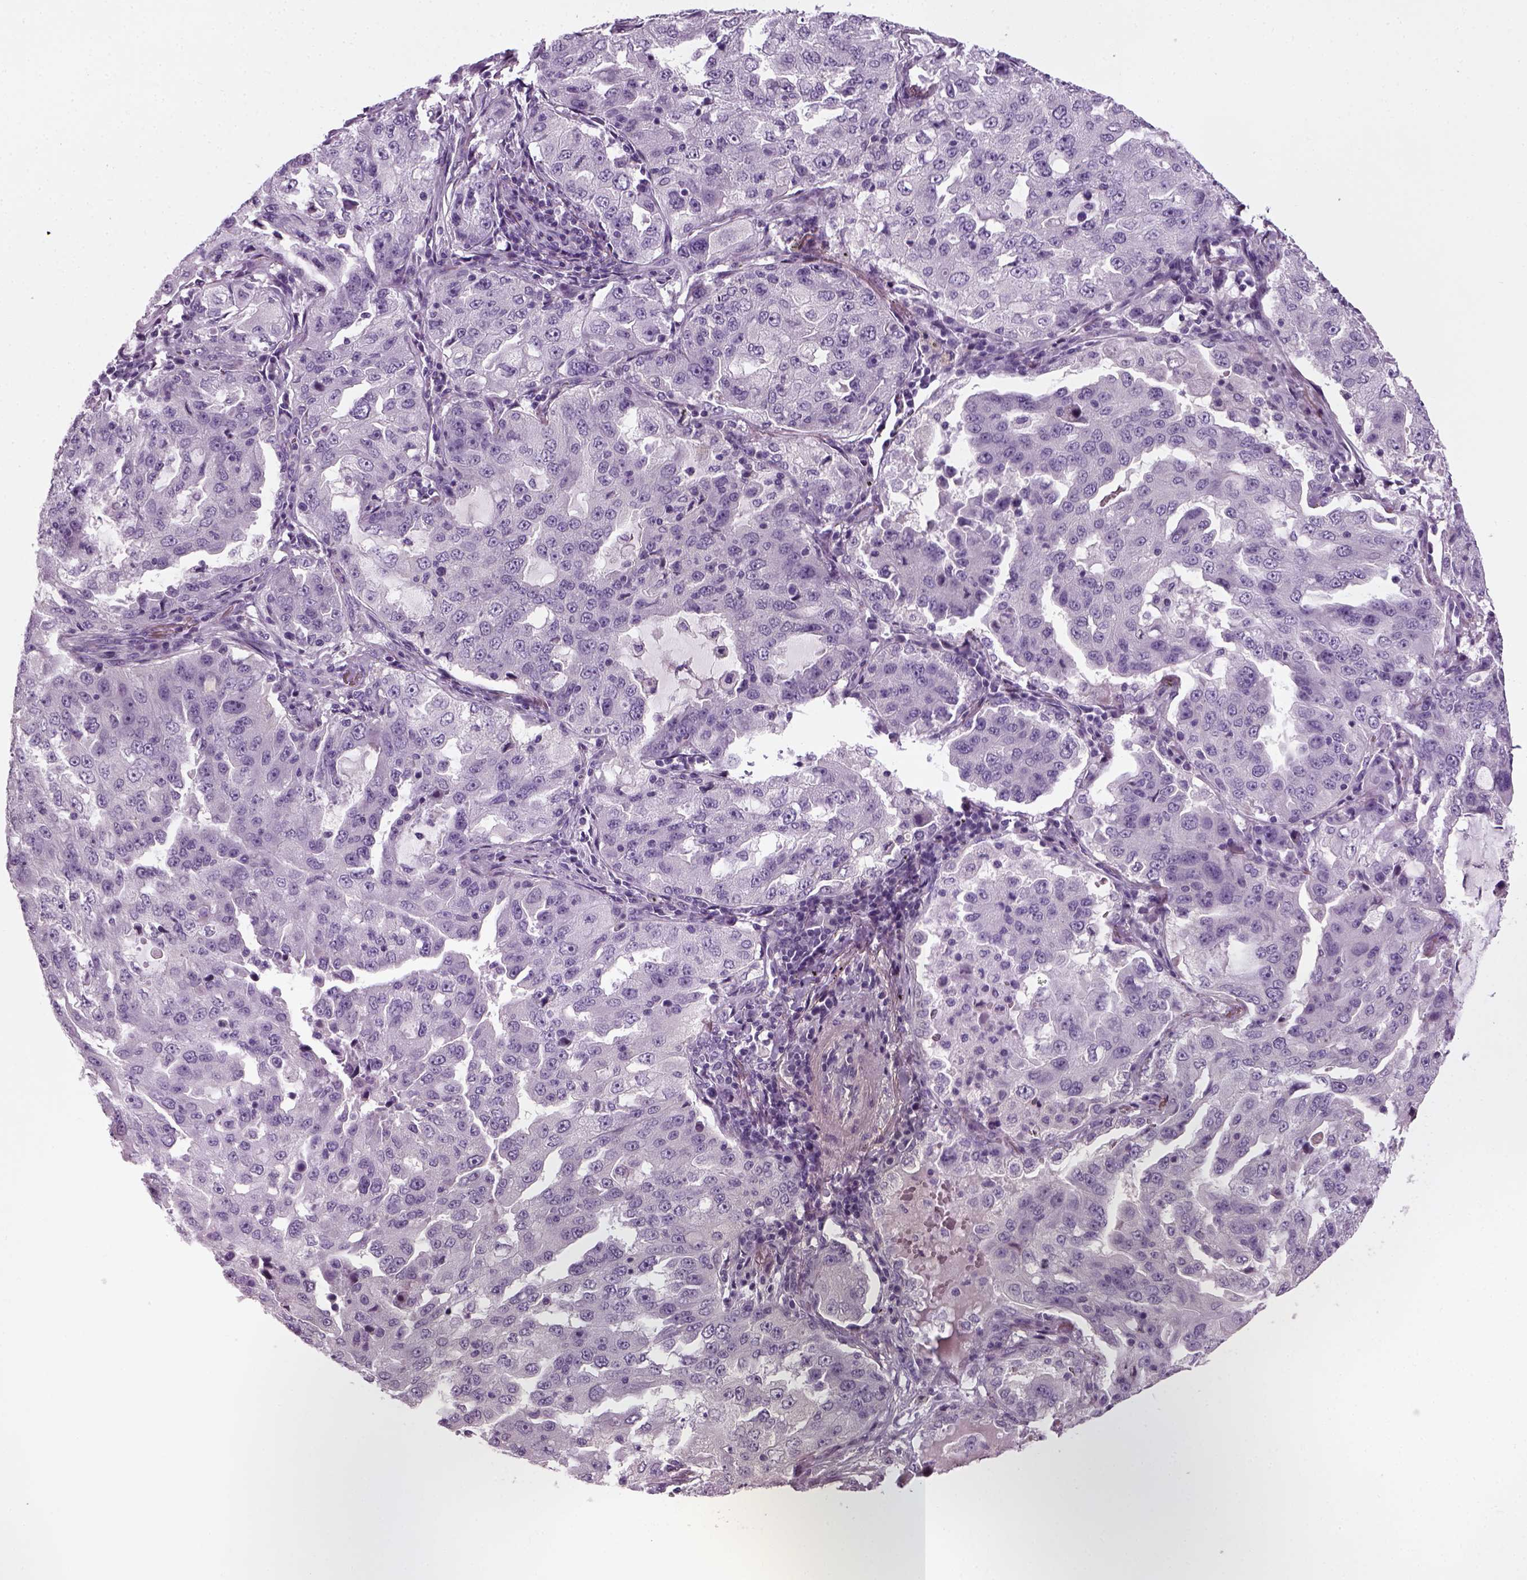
{"staining": {"intensity": "negative", "quantity": "none", "location": "none"}, "tissue": "lung cancer", "cell_type": "Tumor cells", "image_type": "cancer", "snomed": [{"axis": "morphology", "description": "Adenocarcinoma, NOS"}, {"axis": "topography", "description": "Lung"}], "caption": "Lung cancer was stained to show a protein in brown. There is no significant positivity in tumor cells. The staining is performed using DAB brown chromogen with nuclei counter-stained in using hematoxylin.", "gene": "ELOVL3", "patient": {"sex": "female", "age": 61}}